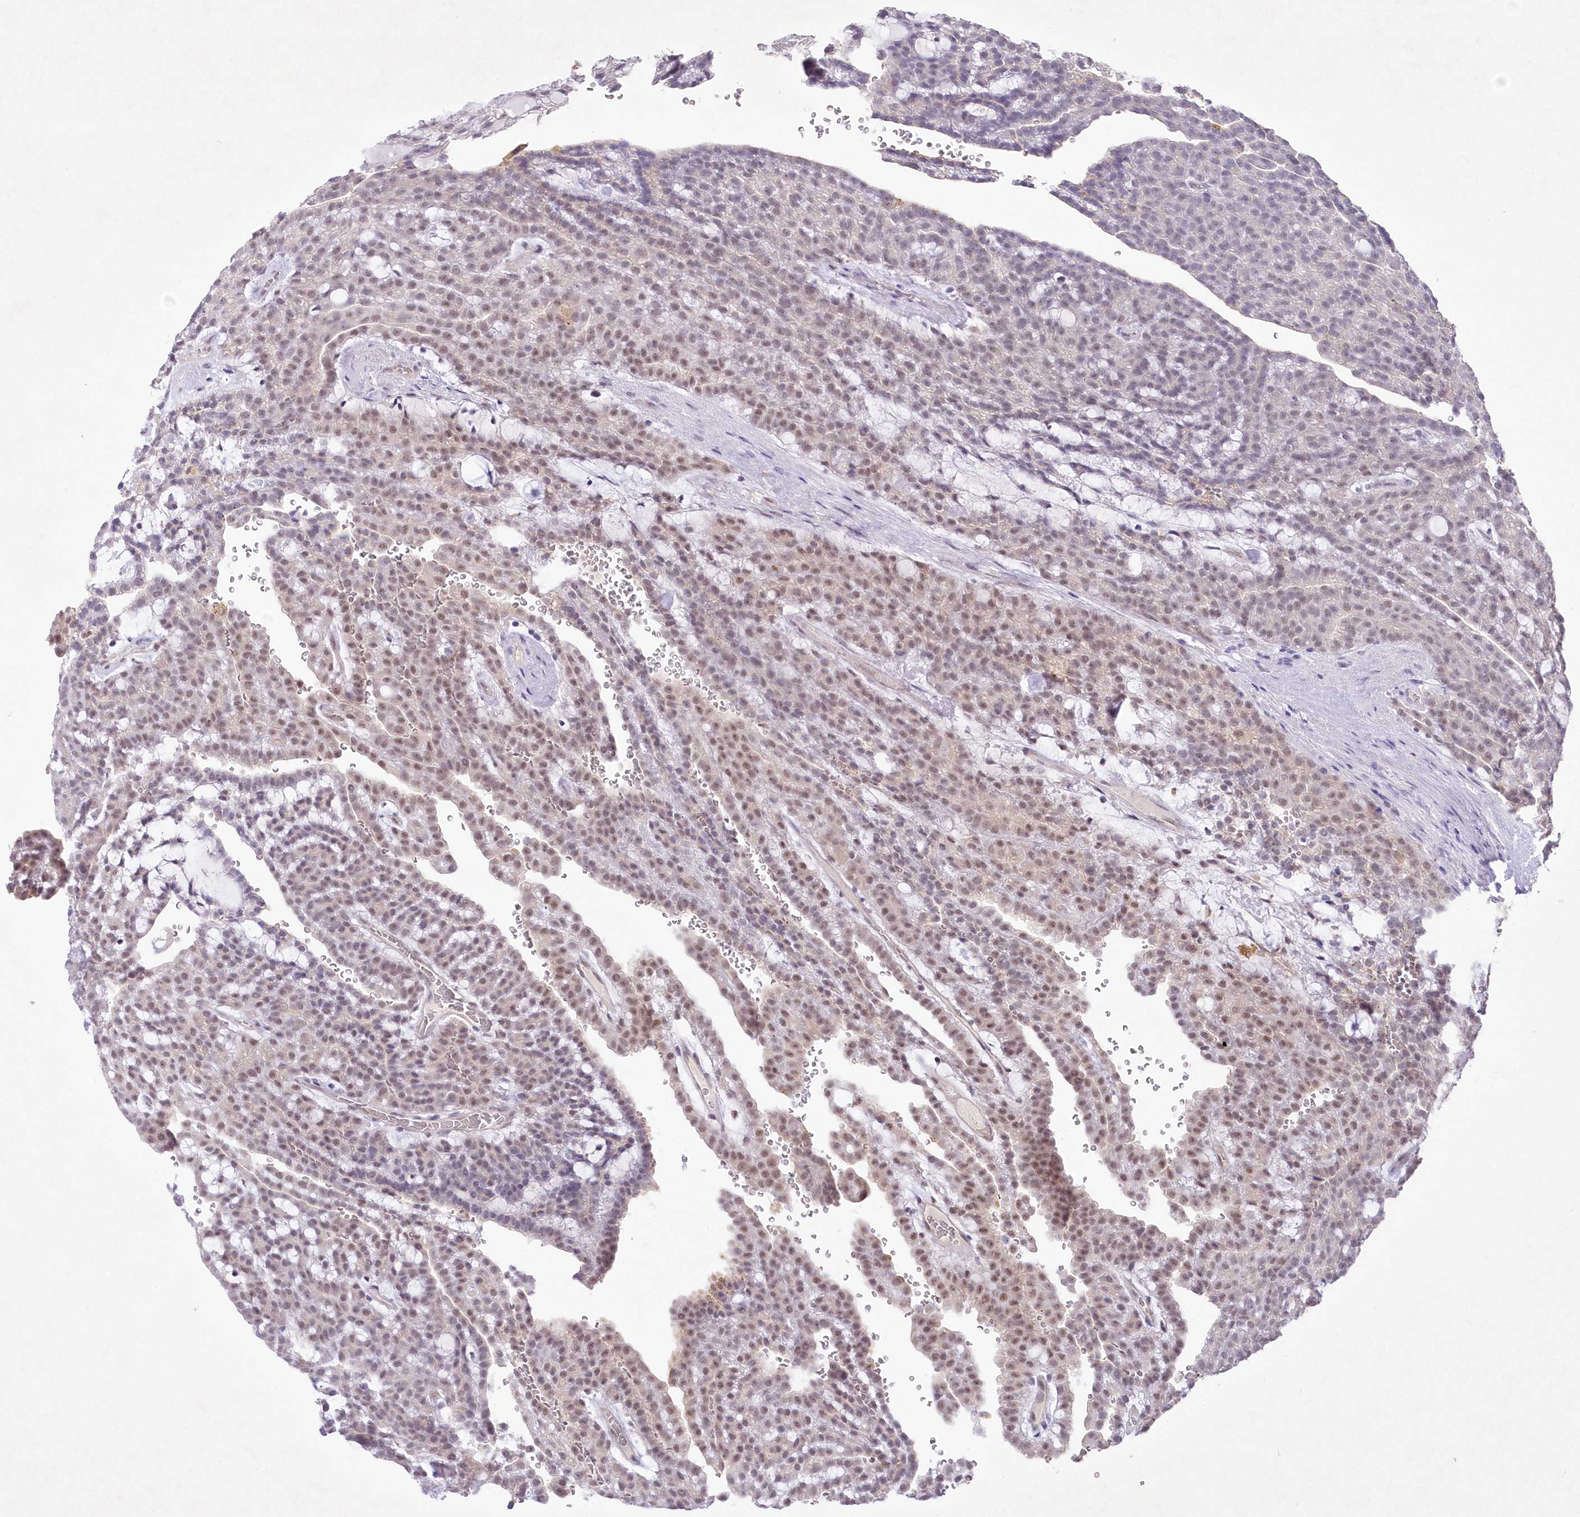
{"staining": {"intensity": "weak", "quantity": "25%-75%", "location": "nuclear"}, "tissue": "renal cancer", "cell_type": "Tumor cells", "image_type": "cancer", "snomed": [{"axis": "morphology", "description": "Adenocarcinoma, NOS"}, {"axis": "topography", "description": "Kidney"}], "caption": "DAB immunohistochemical staining of adenocarcinoma (renal) displays weak nuclear protein staining in about 25%-75% of tumor cells.", "gene": "RBM27", "patient": {"sex": "male", "age": 63}}